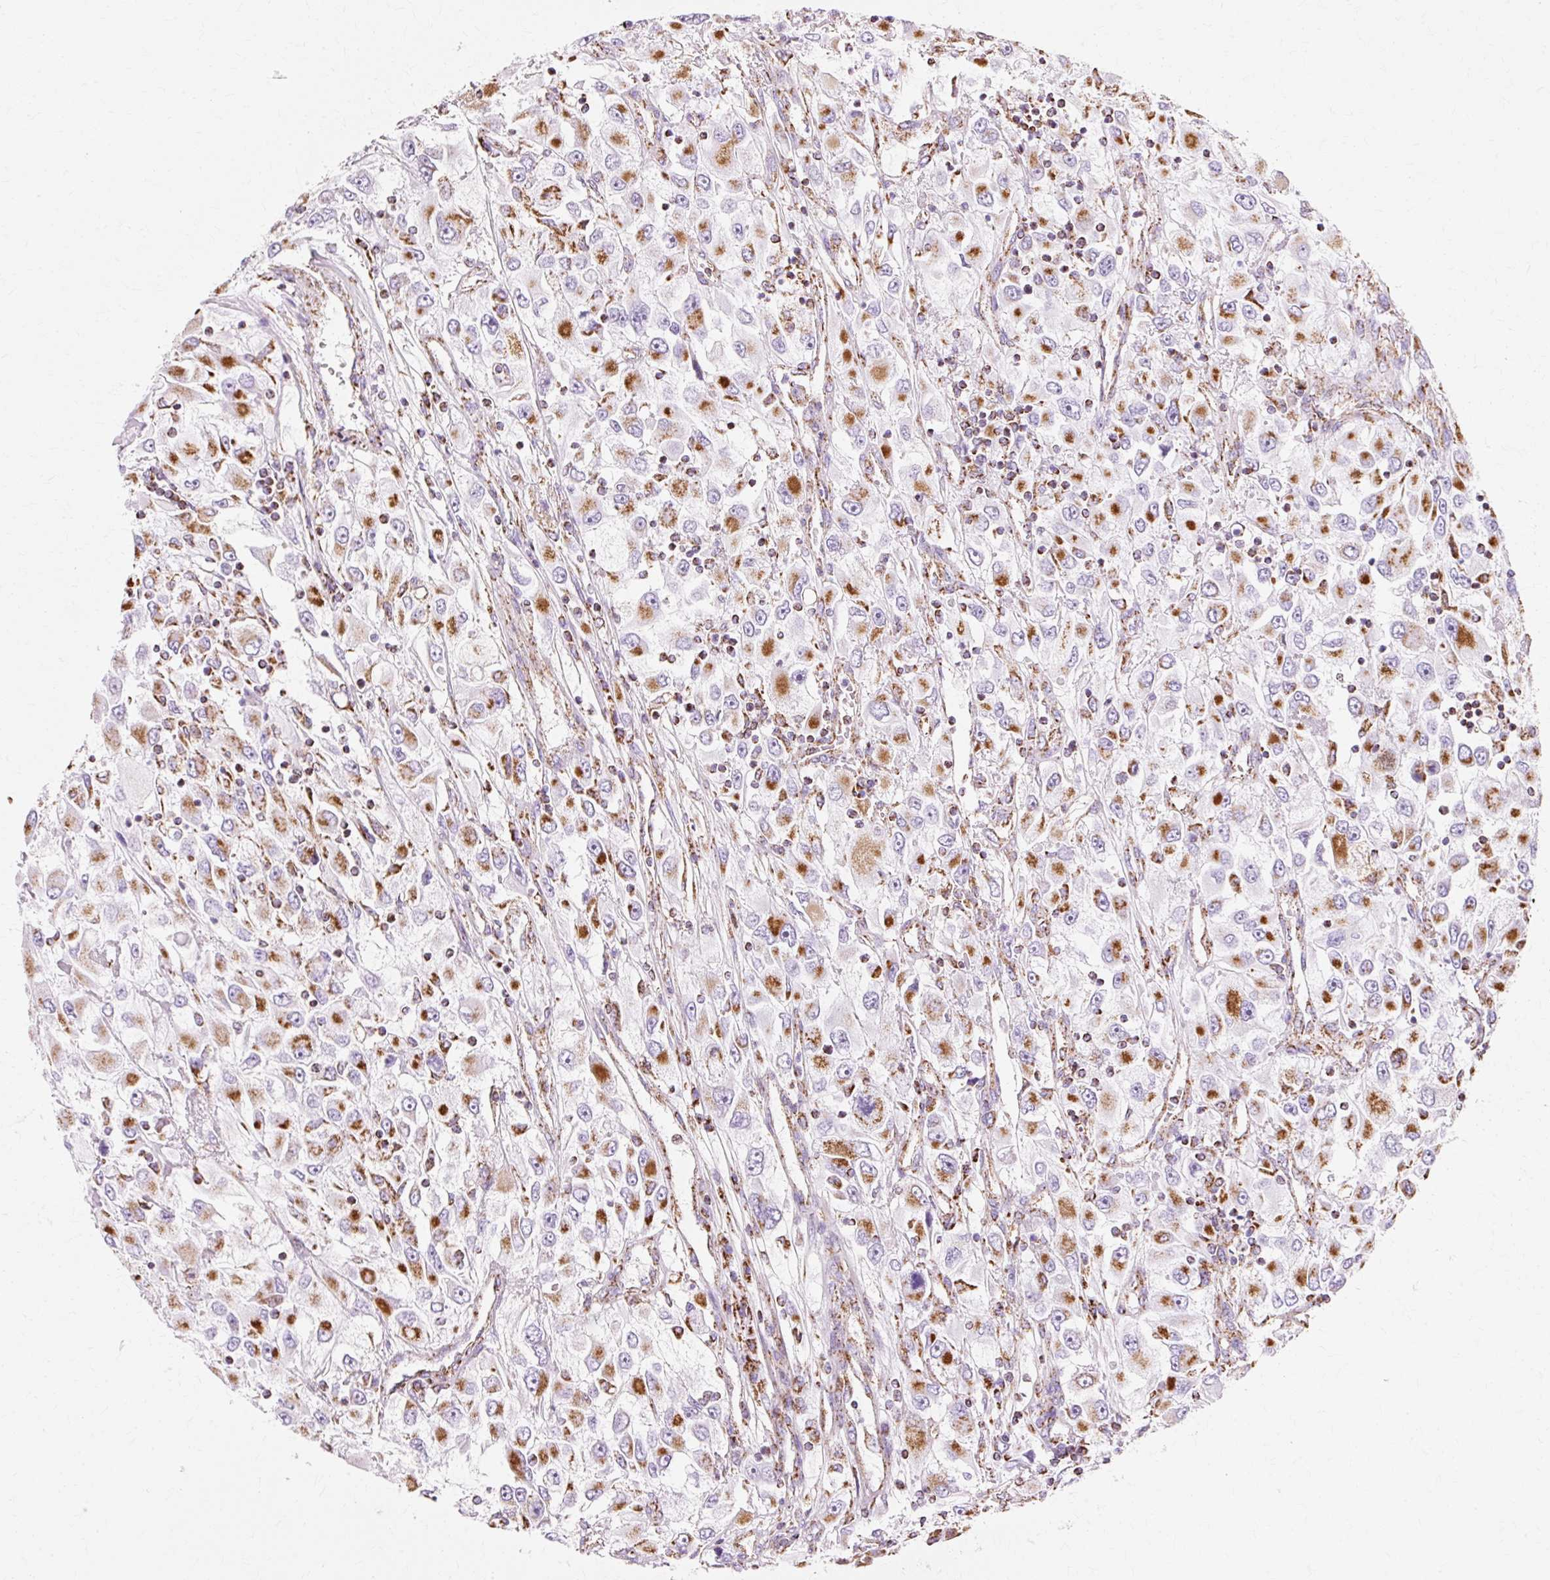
{"staining": {"intensity": "strong", "quantity": "25%-75%", "location": "cytoplasmic/membranous"}, "tissue": "renal cancer", "cell_type": "Tumor cells", "image_type": "cancer", "snomed": [{"axis": "morphology", "description": "Adenocarcinoma, NOS"}, {"axis": "topography", "description": "Kidney"}], "caption": "This is a micrograph of immunohistochemistry staining of adenocarcinoma (renal), which shows strong staining in the cytoplasmic/membranous of tumor cells.", "gene": "ATP5PO", "patient": {"sex": "female", "age": 52}}